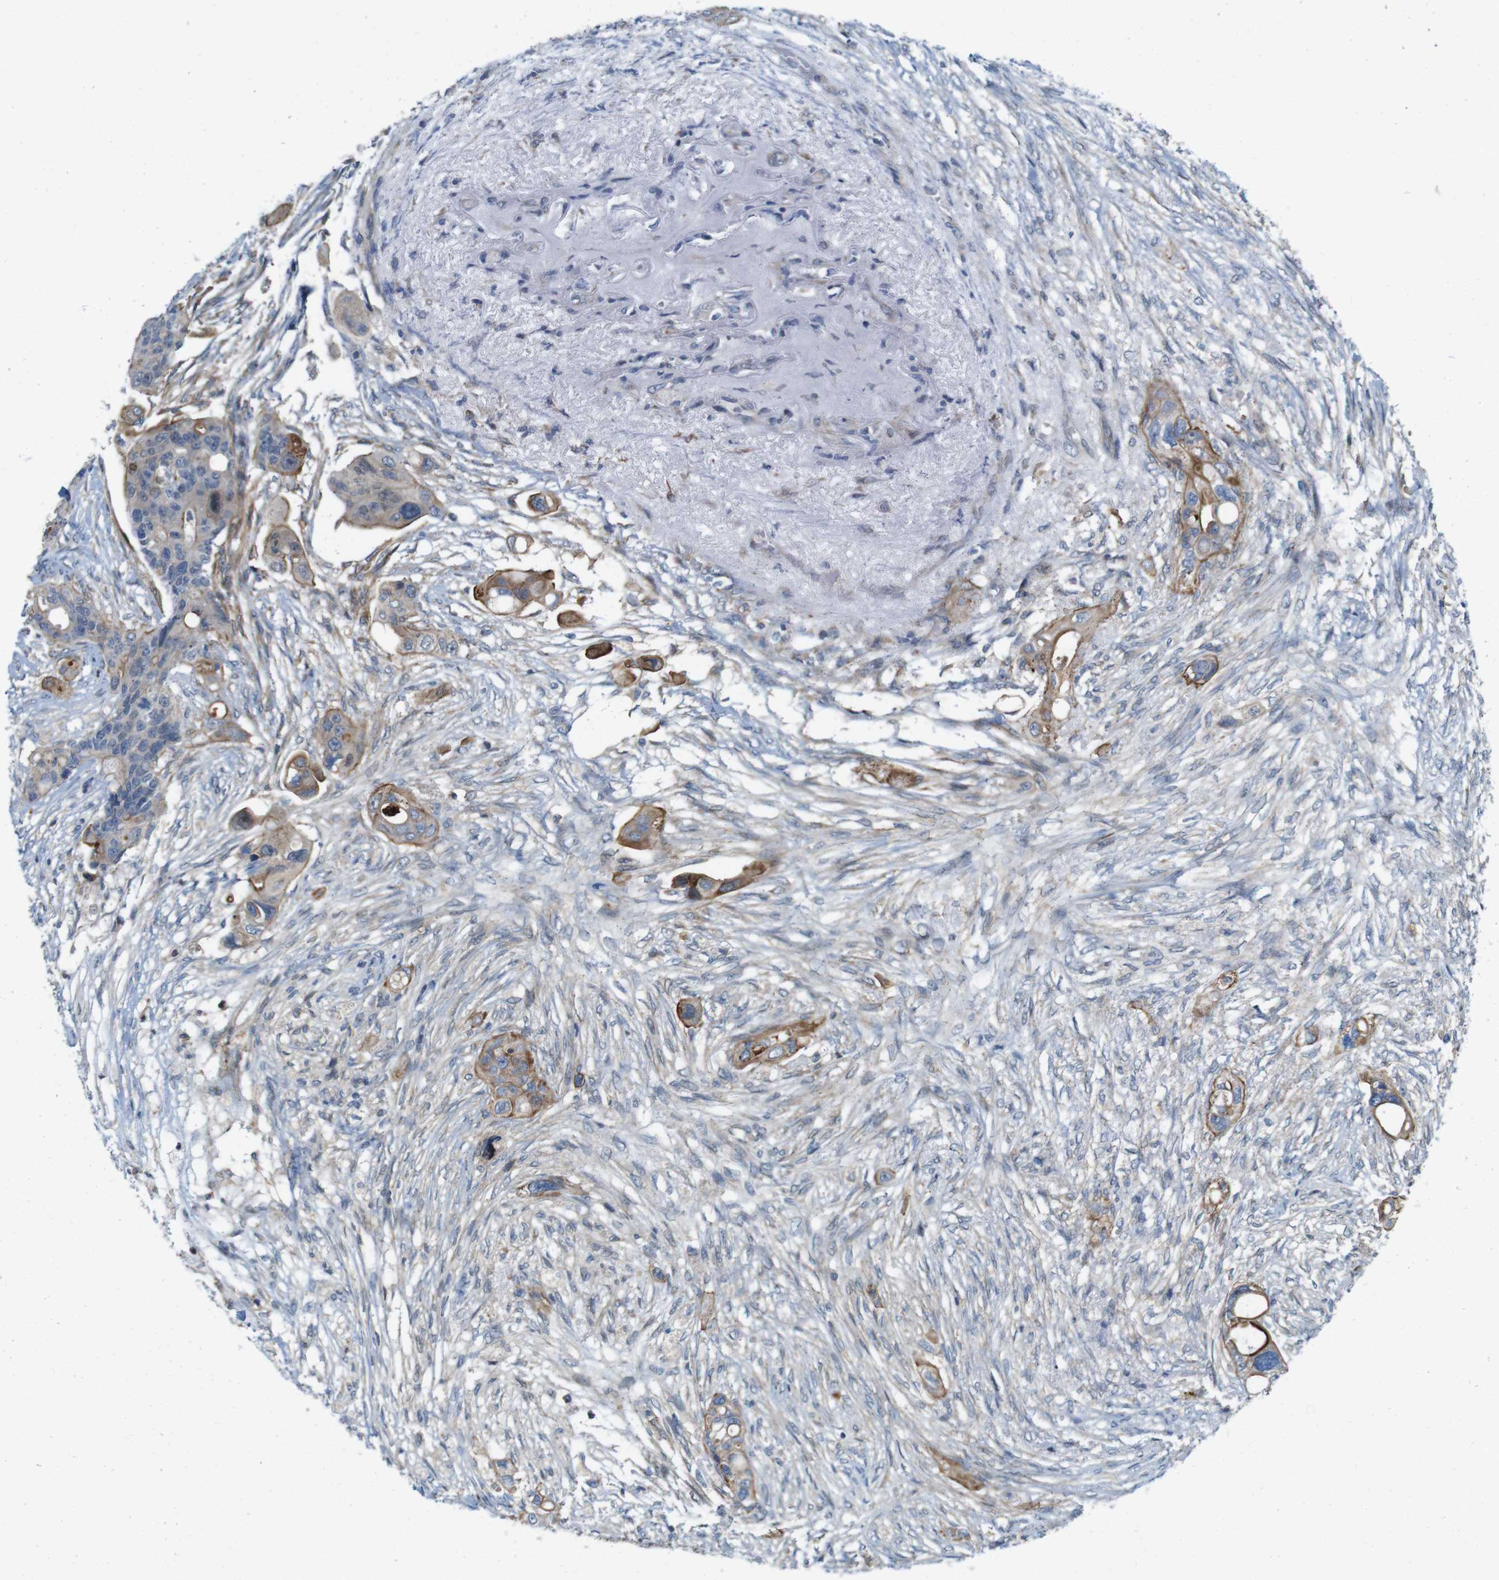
{"staining": {"intensity": "moderate", "quantity": ">75%", "location": "cytoplasmic/membranous"}, "tissue": "colorectal cancer", "cell_type": "Tumor cells", "image_type": "cancer", "snomed": [{"axis": "morphology", "description": "Adenocarcinoma, NOS"}, {"axis": "topography", "description": "Colon"}], "caption": "Protein expression analysis of colorectal cancer displays moderate cytoplasmic/membranous expression in approximately >75% of tumor cells.", "gene": "SKI", "patient": {"sex": "female", "age": 57}}